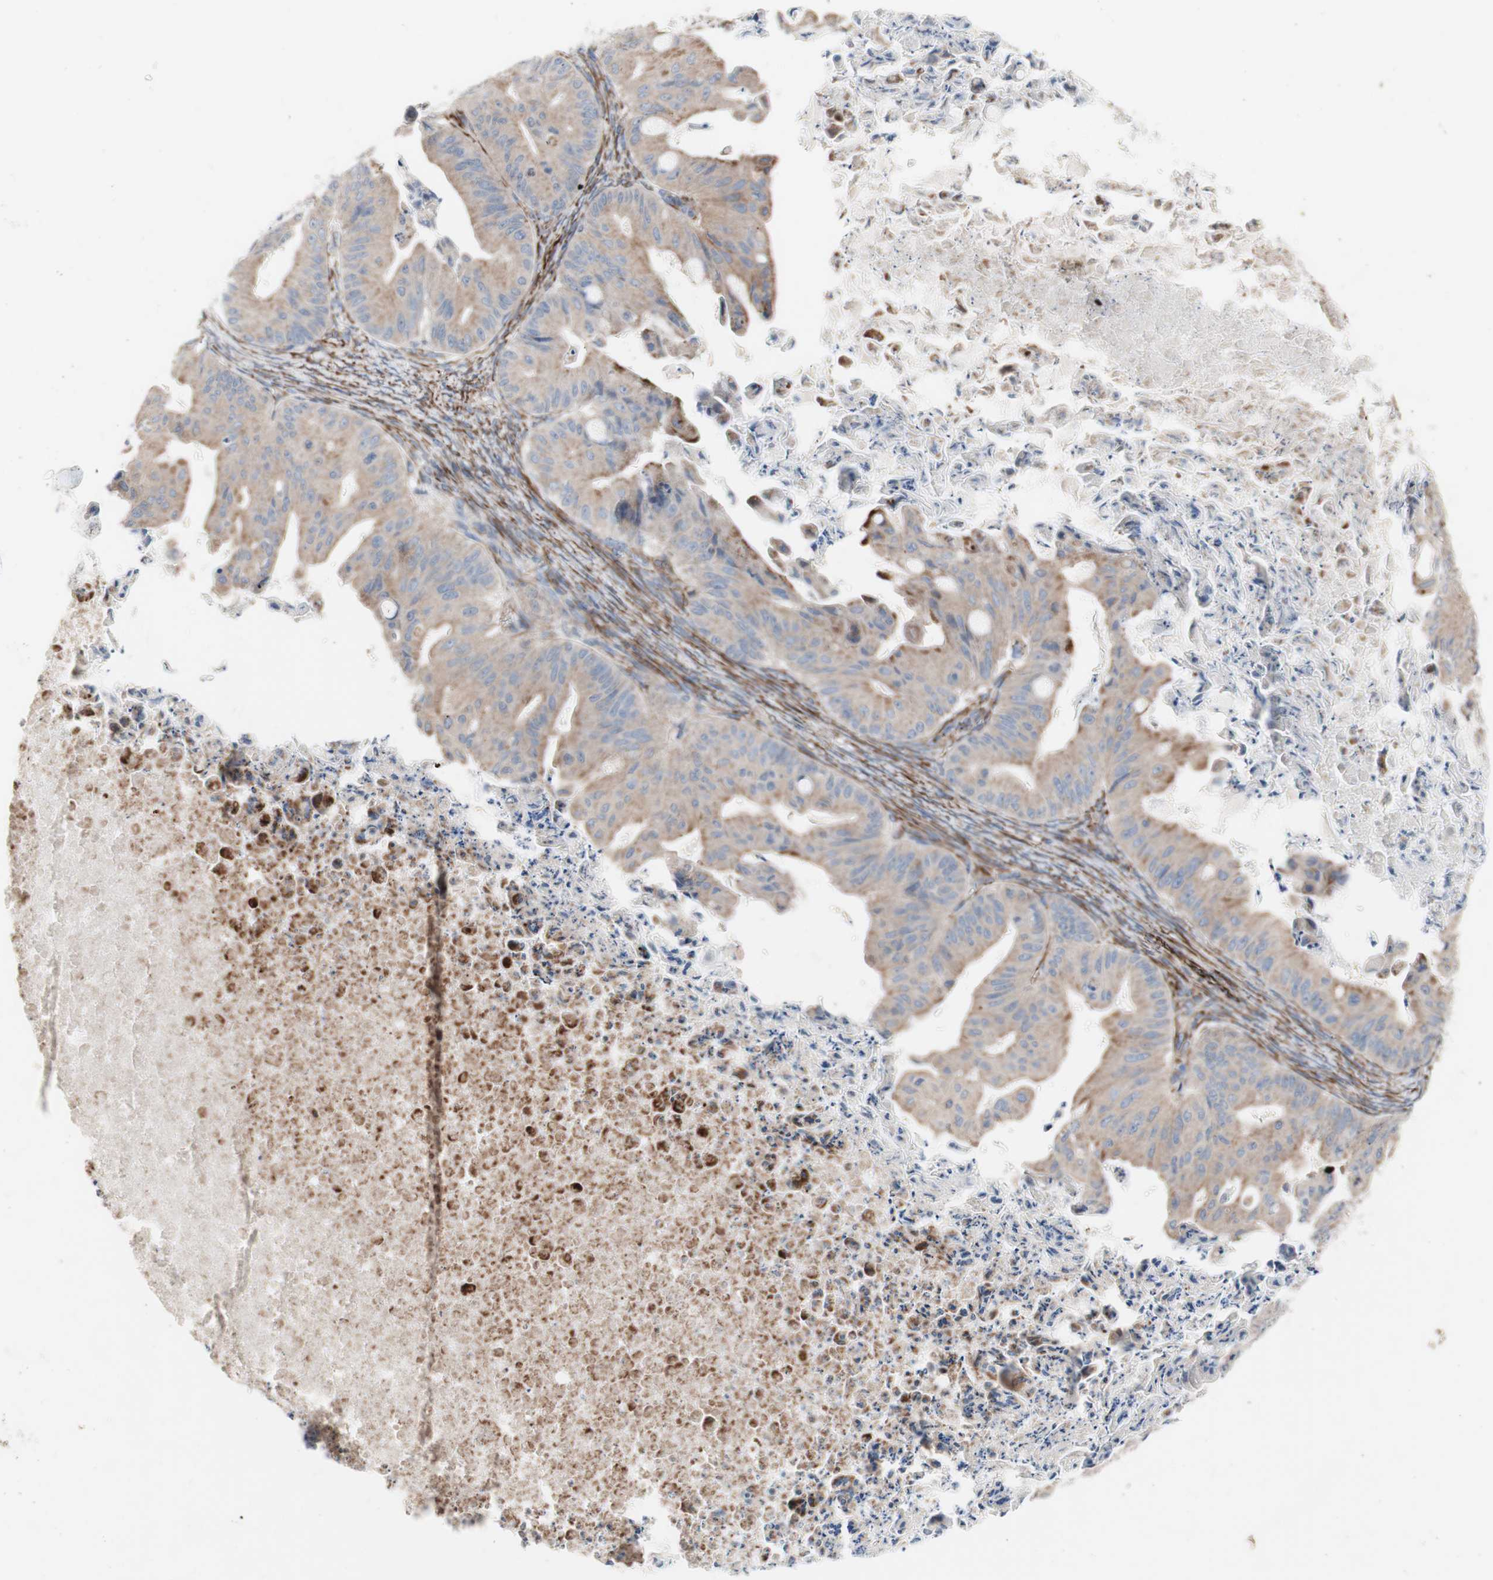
{"staining": {"intensity": "moderate", "quantity": "25%-75%", "location": "cytoplasmic/membranous"}, "tissue": "ovarian cancer", "cell_type": "Tumor cells", "image_type": "cancer", "snomed": [{"axis": "morphology", "description": "Cystadenocarcinoma, mucinous, NOS"}, {"axis": "topography", "description": "Ovary"}], "caption": "Mucinous cystadenocarcinoma (ovarian) stained for a protein (brown) displays moderate cytoplasmic/membranous positive expression in approximately 25%-75% of tumor cells.", "gene": "AGPAT5", "patient": {"sex": "female", "age": 37}}